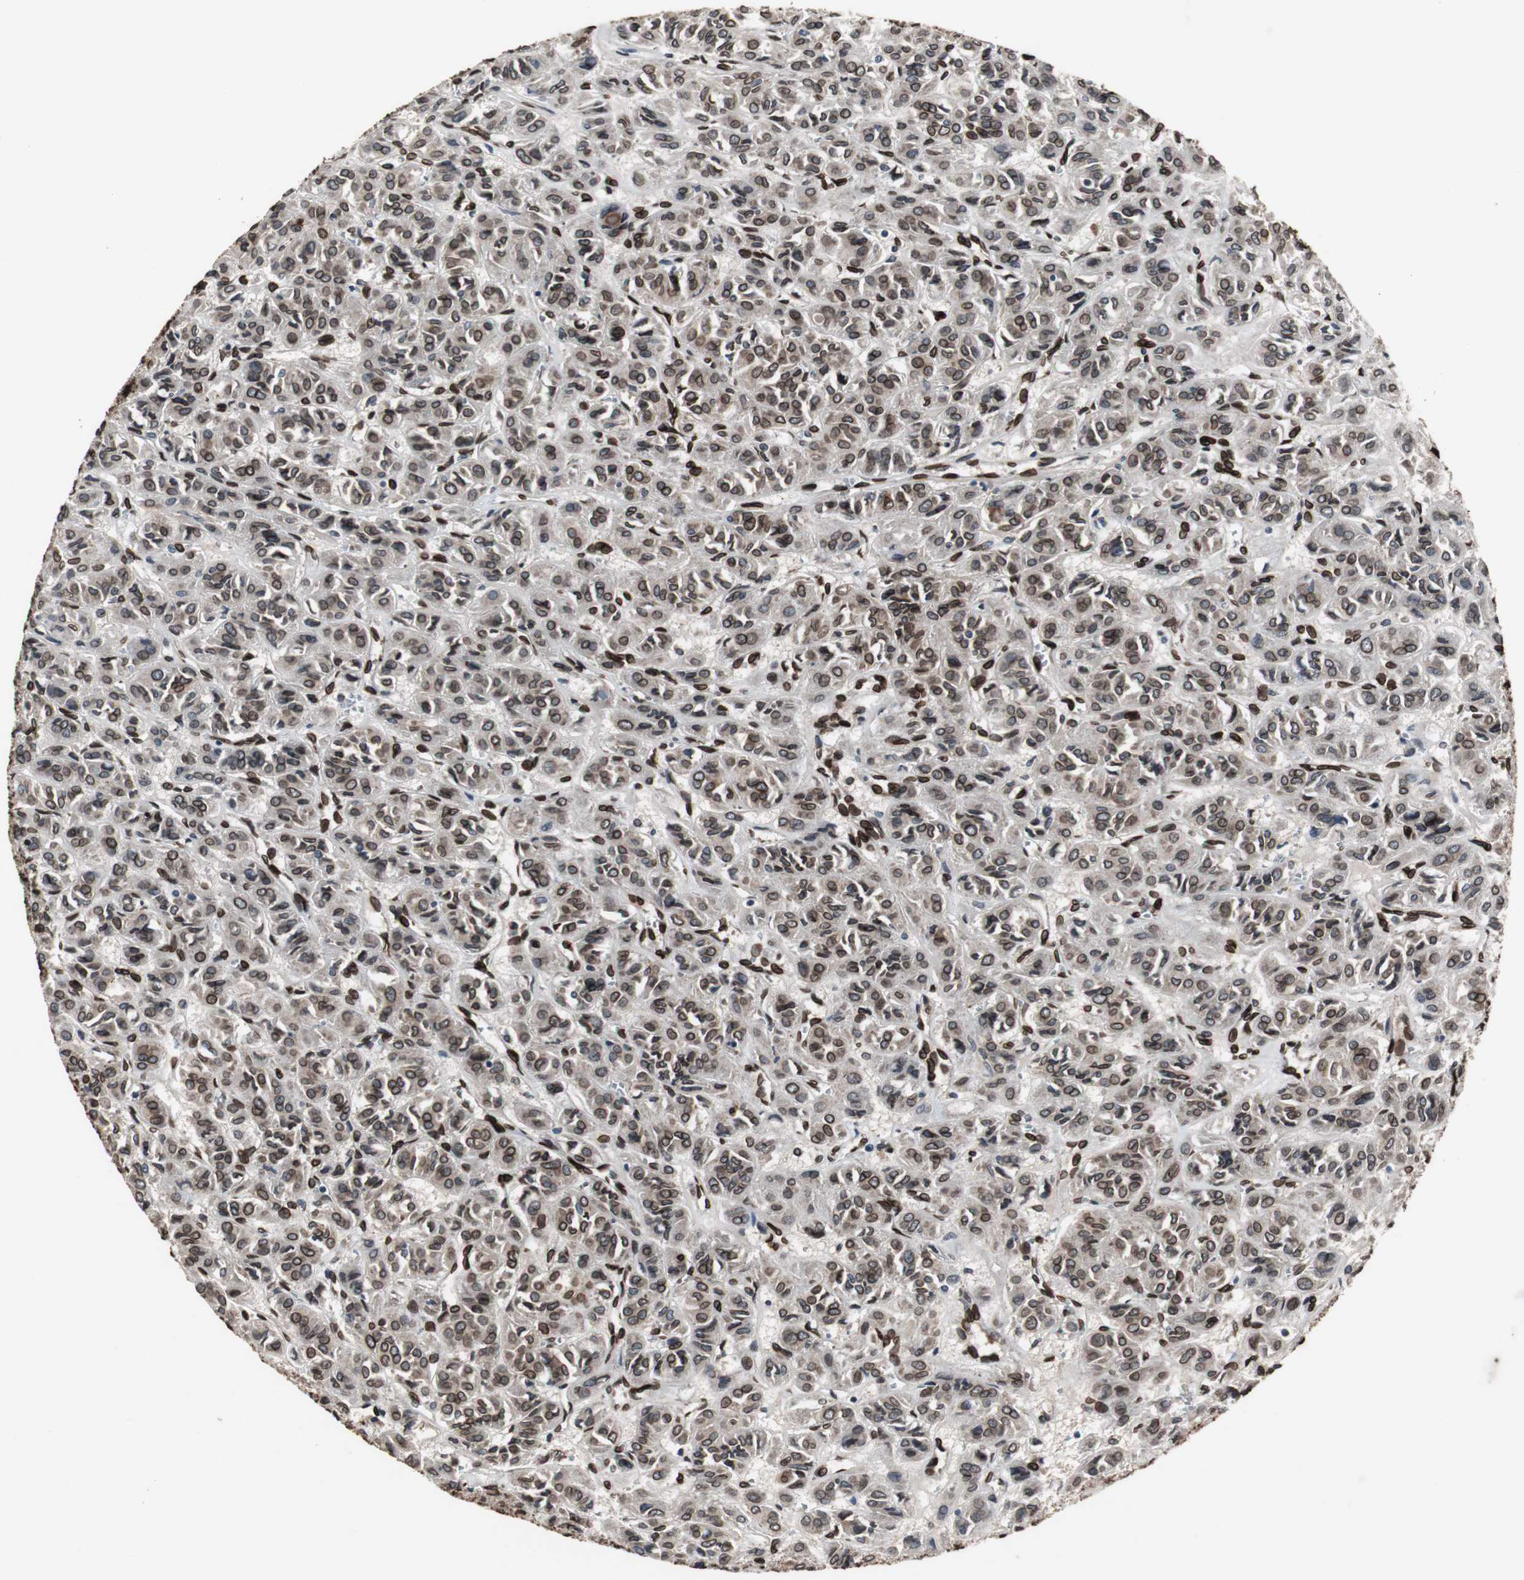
{"staining": {"intensity": "strong", "quantity": ">75%", "location": "cytoplasmic/membranous,nuclear"}, "tissue": "thyroid cancer", "cell_type": "Tumor cells", "image_type": "cancer", "snomed": [{"axis": "morphology", "description": "Follicular adenoma carcinoma, NOS"}, {"axis": "topography", "description": "Thyroid gland"}], "caption": "Thyroid cancer (follicular adenoma carcinoma) tissue demonstrates strong cytoplasmic/membranous and nuclear staining in about >75% of tumor cells", "gene": "LMNA", "patient": {"sex": "female", "age": 71}}